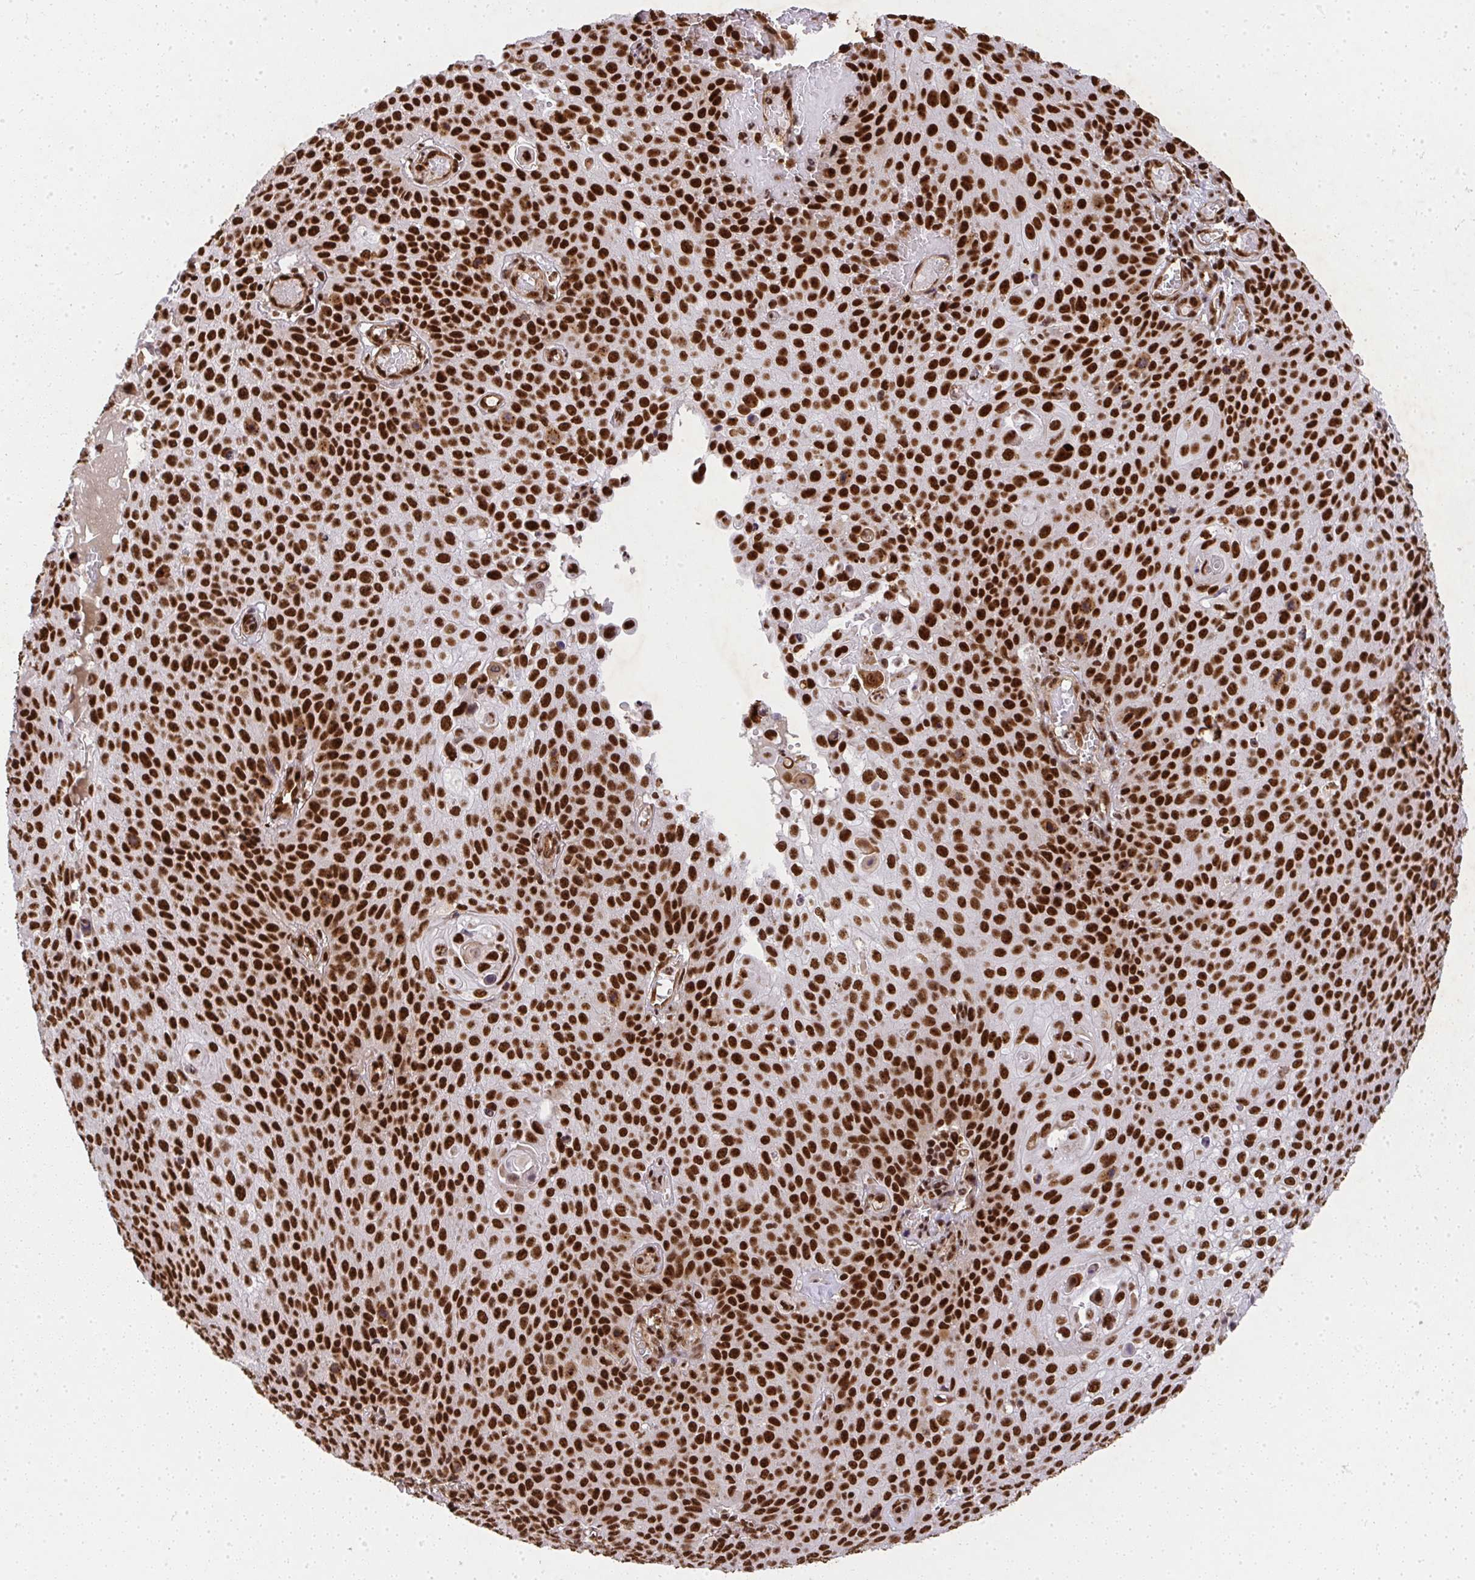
{"staining": {"intensity": "strong", "quantity": ">75%", "location": "nuclear"}, "tissue": "cervical cancer", "cell_type": "Tumor cells", "image_type": "cancer", "snomed": [{"axis": "morphology", "description": "Squamous cell carcinoma, NOS"}, {"axis": "topography", "description": "Cervix"}], "caption": "This photomicrograph reveals immunohistochemistry staining of squamous cell carcinoma (cervical), with high strong nuclear positivity in approximately >75% of tumor cells.", "gene": "U2AF1", "patient": {"sex": "female", "age": 65}}